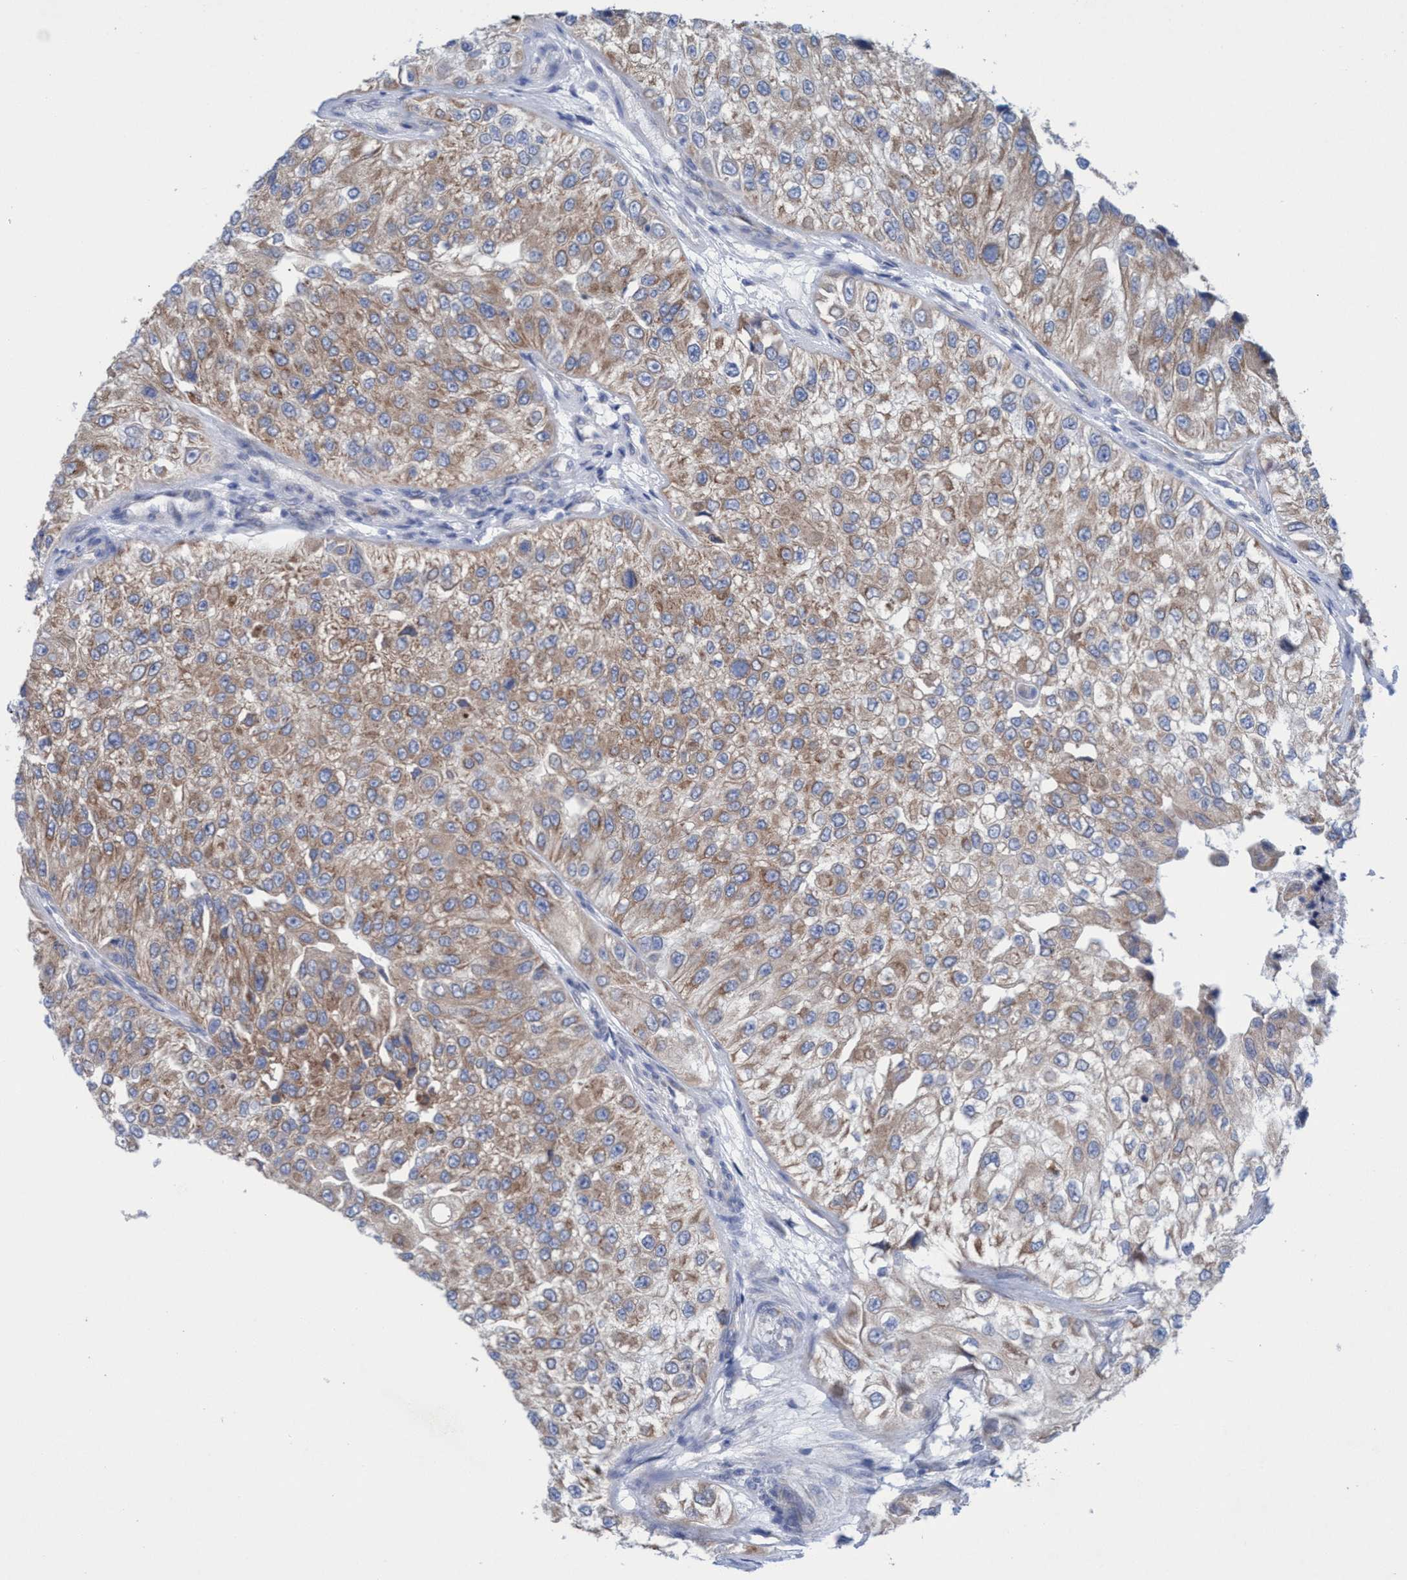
{"staining": {"intensity": "moderate", "quantity": ">75%", "location": "cytoplasmic/membranous"}, "tissue": "urothelial cancer", "cell_type": "Tumor cells", "image_type": "cancer", "snomed": [{"axis": "morphology", "description": "Urothelial carcinoma, High grade"}, {"axis": "topography", "description": "Kidney"}, {"axis": "topography", "description": "Urinary bladder"}], "caption": "Urothelial cancer was stained to show a protein in brown. There is medium levels of moderate cytoplasmic/membranous expression in approximately >75% of tumor cells.", "gene": "RSAD1", "patient": {"sex": "male", "age": 77}}